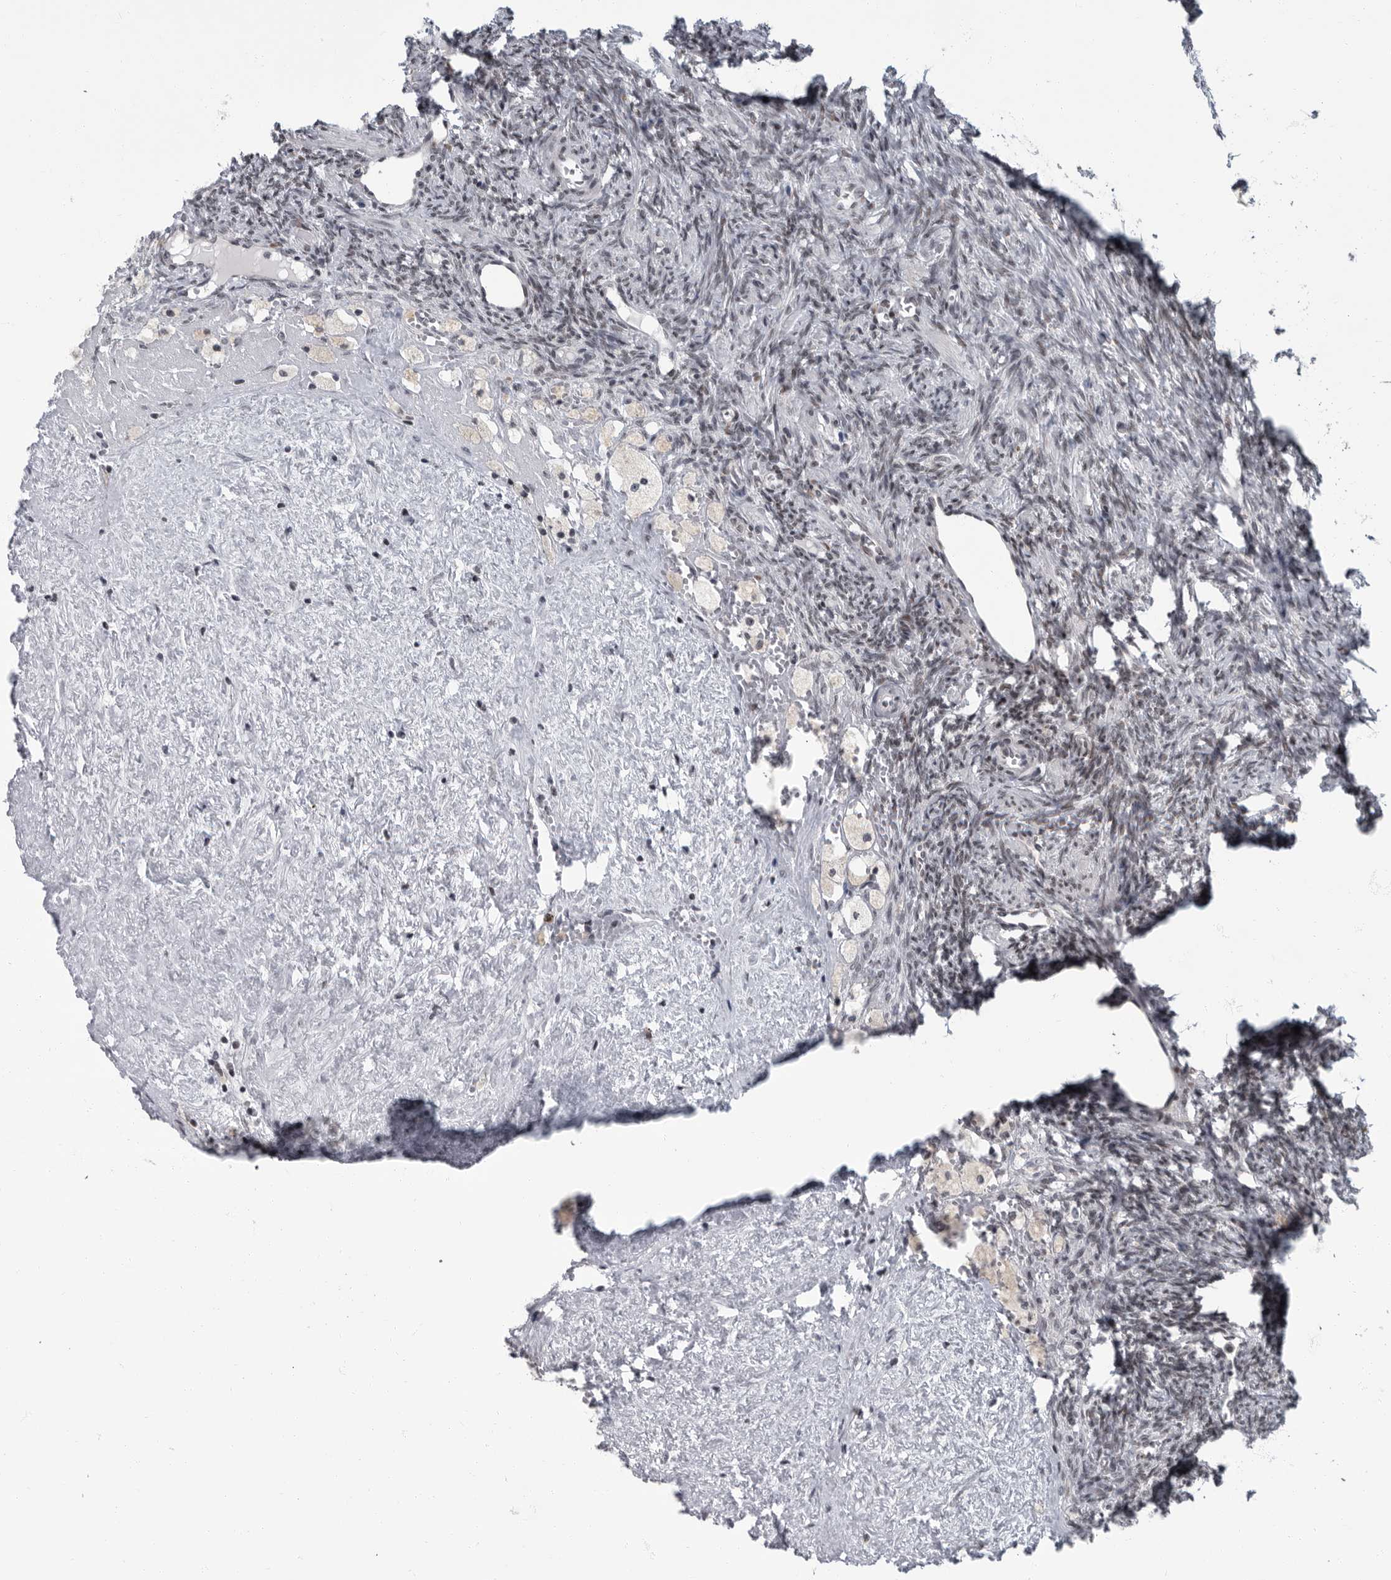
{"staining": {"intensity": "weak", "quantity": ">75%", "location": "nuclear"}, "tissue": "ovary", "cell_type": "Ovarian stroma cells", "image_type": "normal", "snomed": [{"axis": "morphology", "description": "Normal tissue, NOS"}, {"axis": "topography", "description": "Ovary"}], "caption": "Immunohistochemical staining of normal human ovary reveals weak nuclear protein staining in about >75% of ovarian stroma cells. (DAB IHC with brightfield microscopy, high magnification).", "gene": "EVI5", "patient": {"sex": "female", "age": 41}}